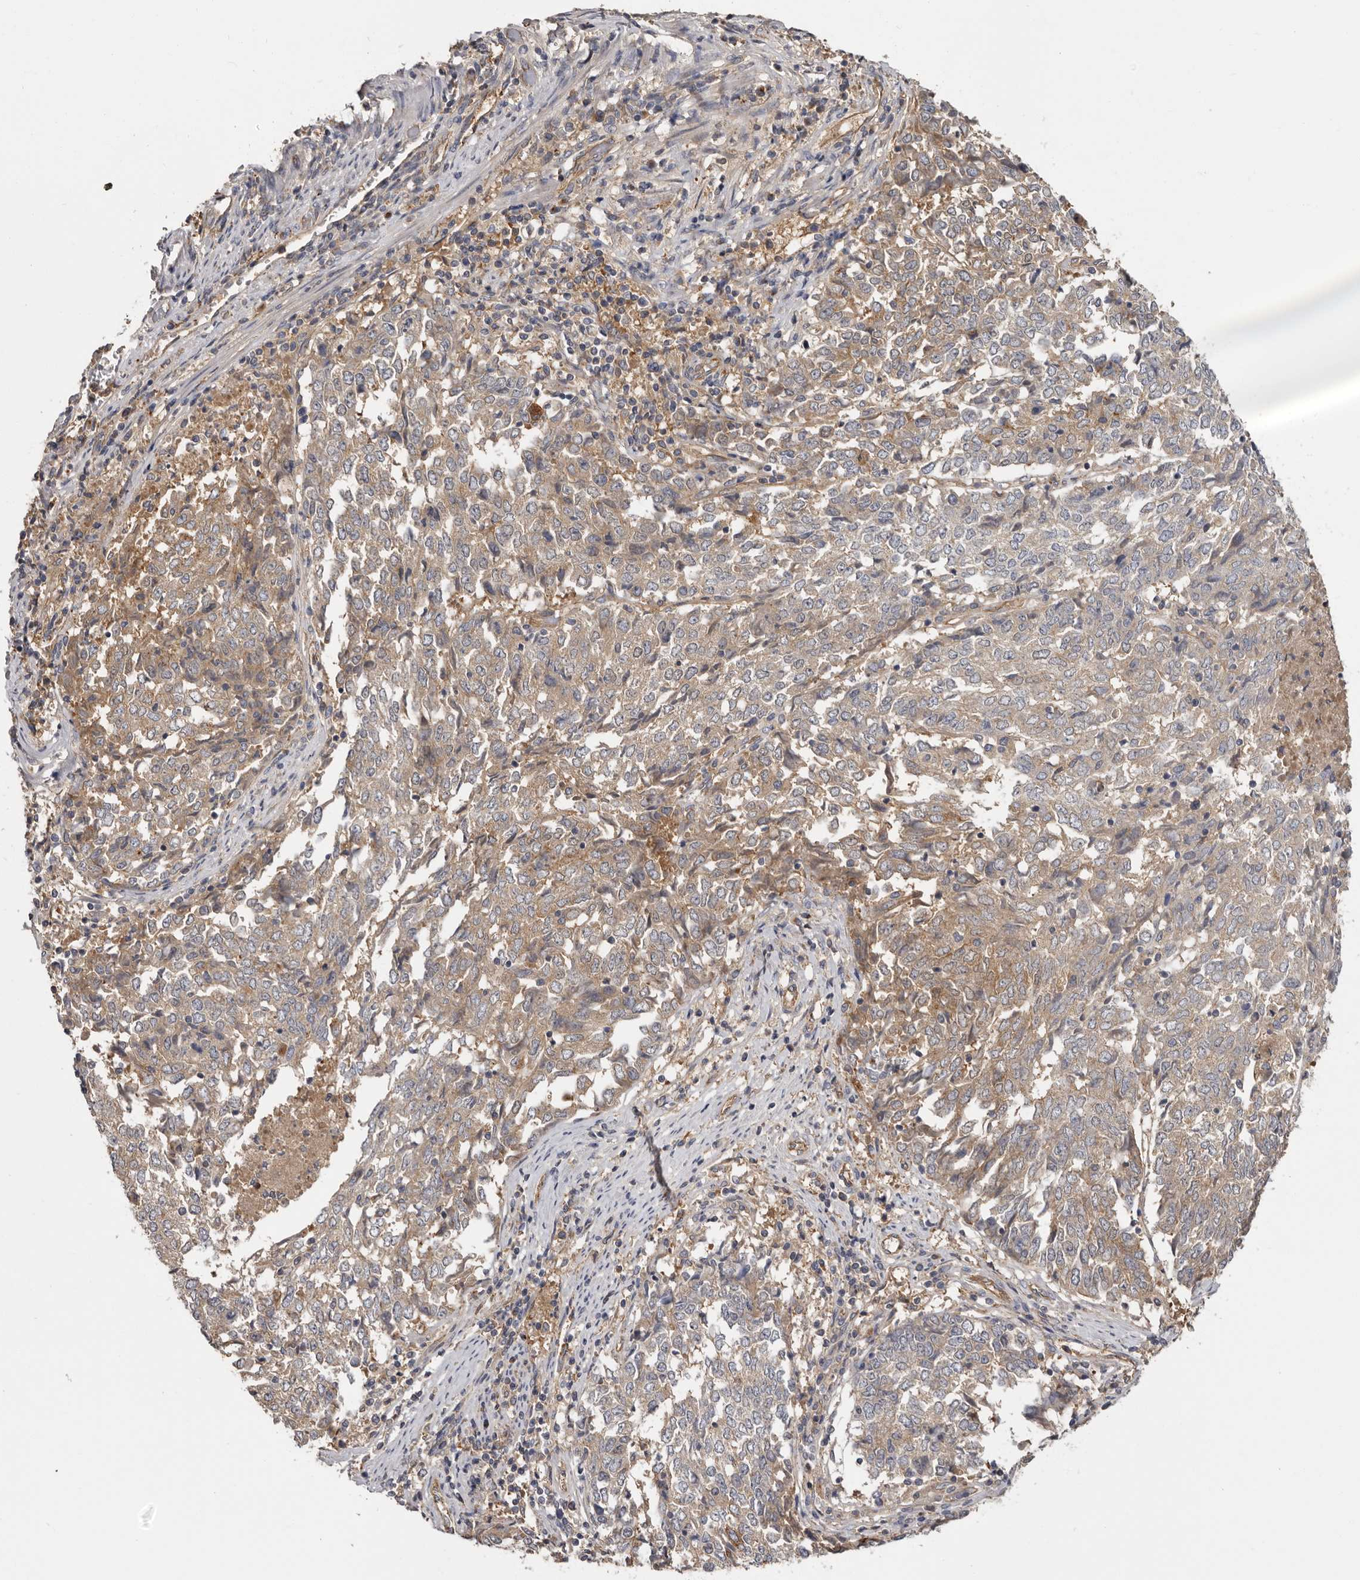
{"staining": {"intensity": "weak", "quantity": "25%-75%", "location": "cytoplasmic/membranous"}, "tissue": "endometrial cancer", "cell_type": "Tumor cells", "image_type": "cancer", "snomed": [{"axis": "morphology", "description": "Adenocarcinoma, NOS"}, {"axis": "topography", "description": "Endometrium"}], "caption": "Human adenocarcinoma (endometrial) stained for a protein (brown) demonstrates weak cytoplasmic/membranous positive staining in about 25%-75% of tumor cells.", "gene": "INKA2", "patient": {"sex": "female", "age": 80}}